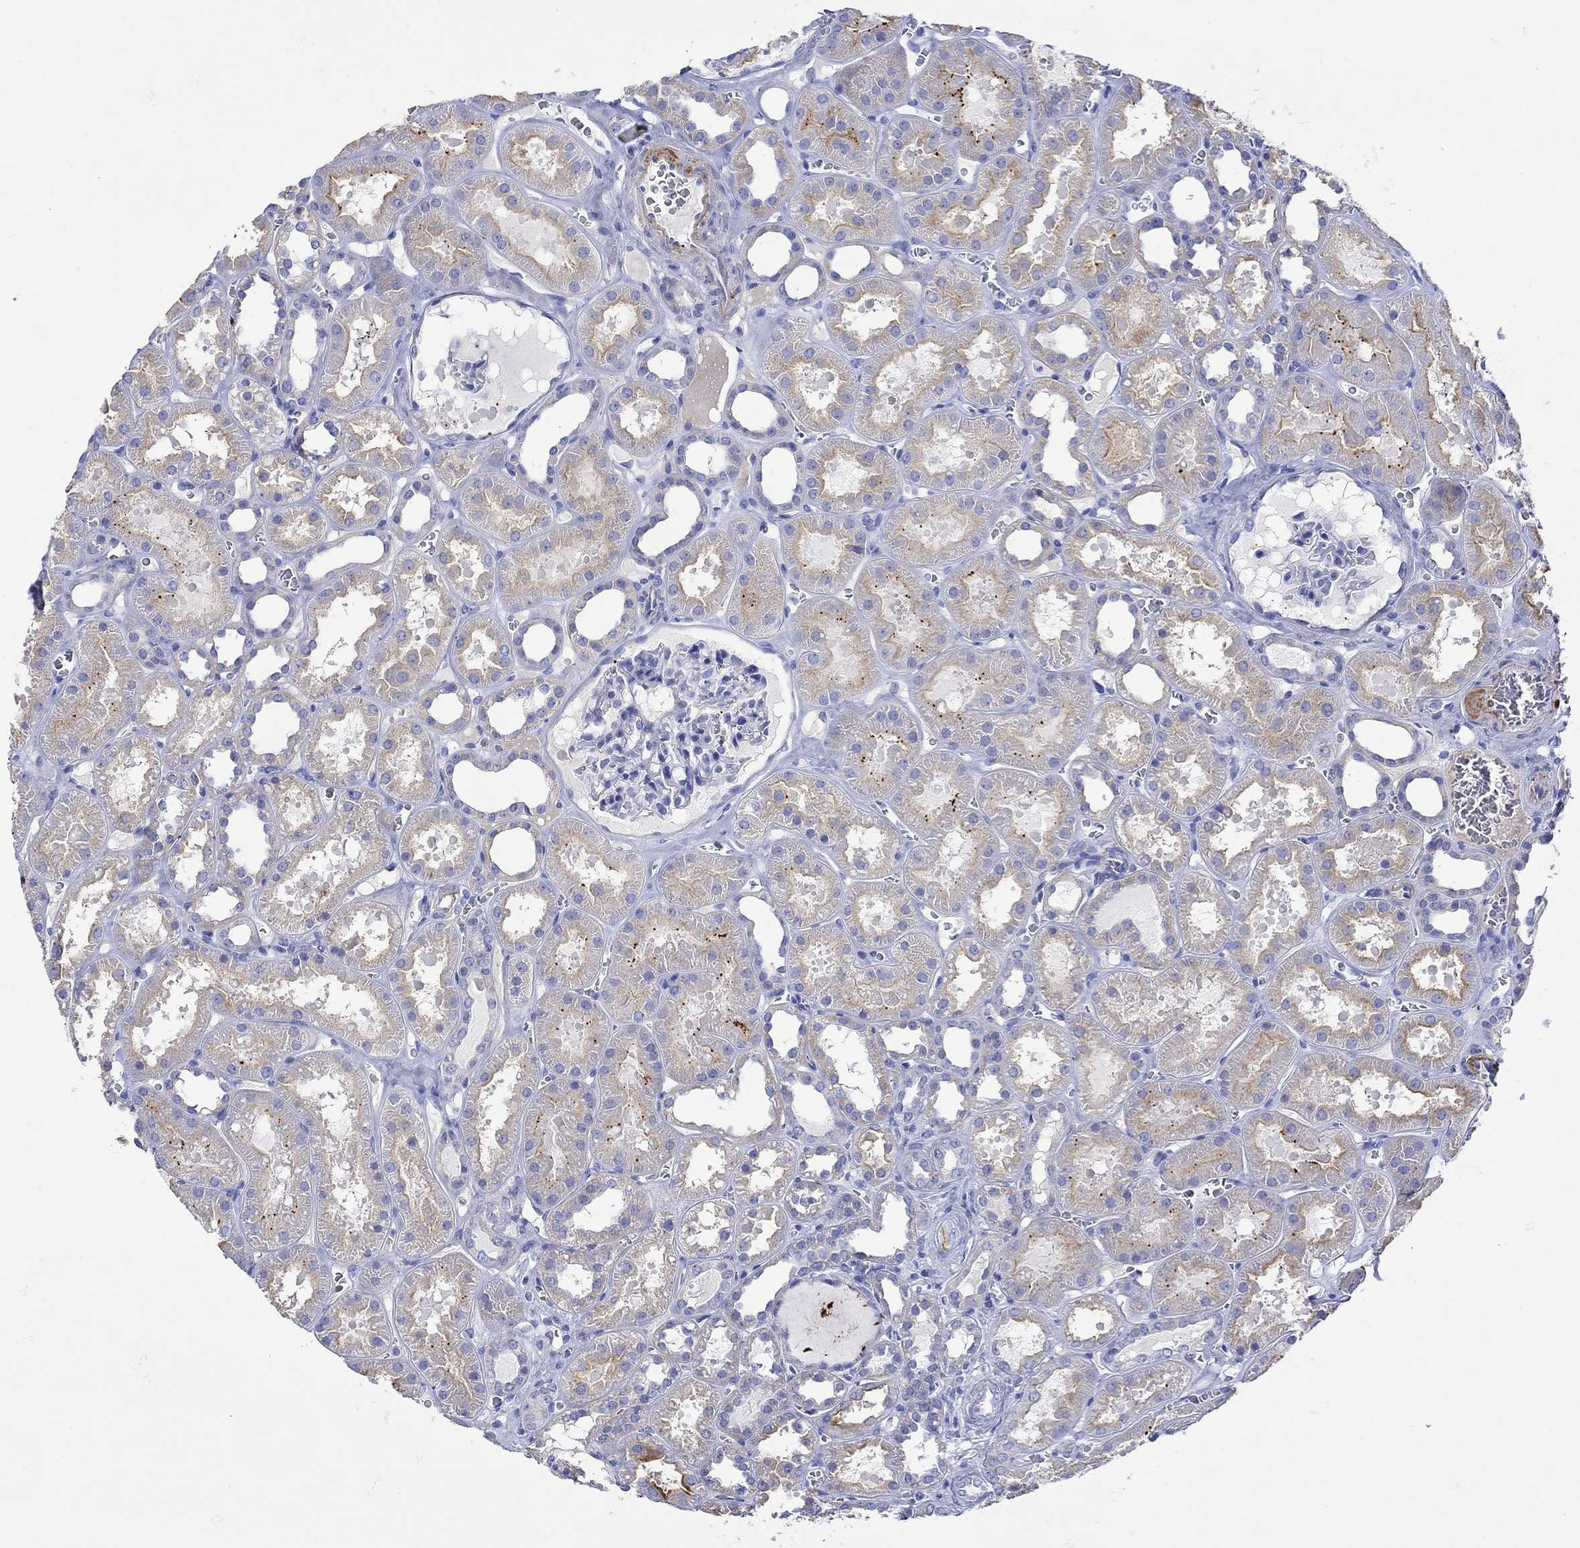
{"staining": {"intensity": "strong", "quantity": "<25%", "location": "cytoplasmic/membranous"}, "tissue": "kidney", "cell_type": "Cells in glomeruli", "image_type": "normal", "snomed": [{"axis": "morphology", "description": "Normal tissue, NOS"}, {"axis": "topography", "description": "Kidney"}], "caption": "Protein analysis of normal kidney demonstrates strong cytoplasmic/membranous expression in approximately <25% of cells in glomeruli.", "gene": "ANKMY1", "patient": {"sex": "female", "age": 41}}